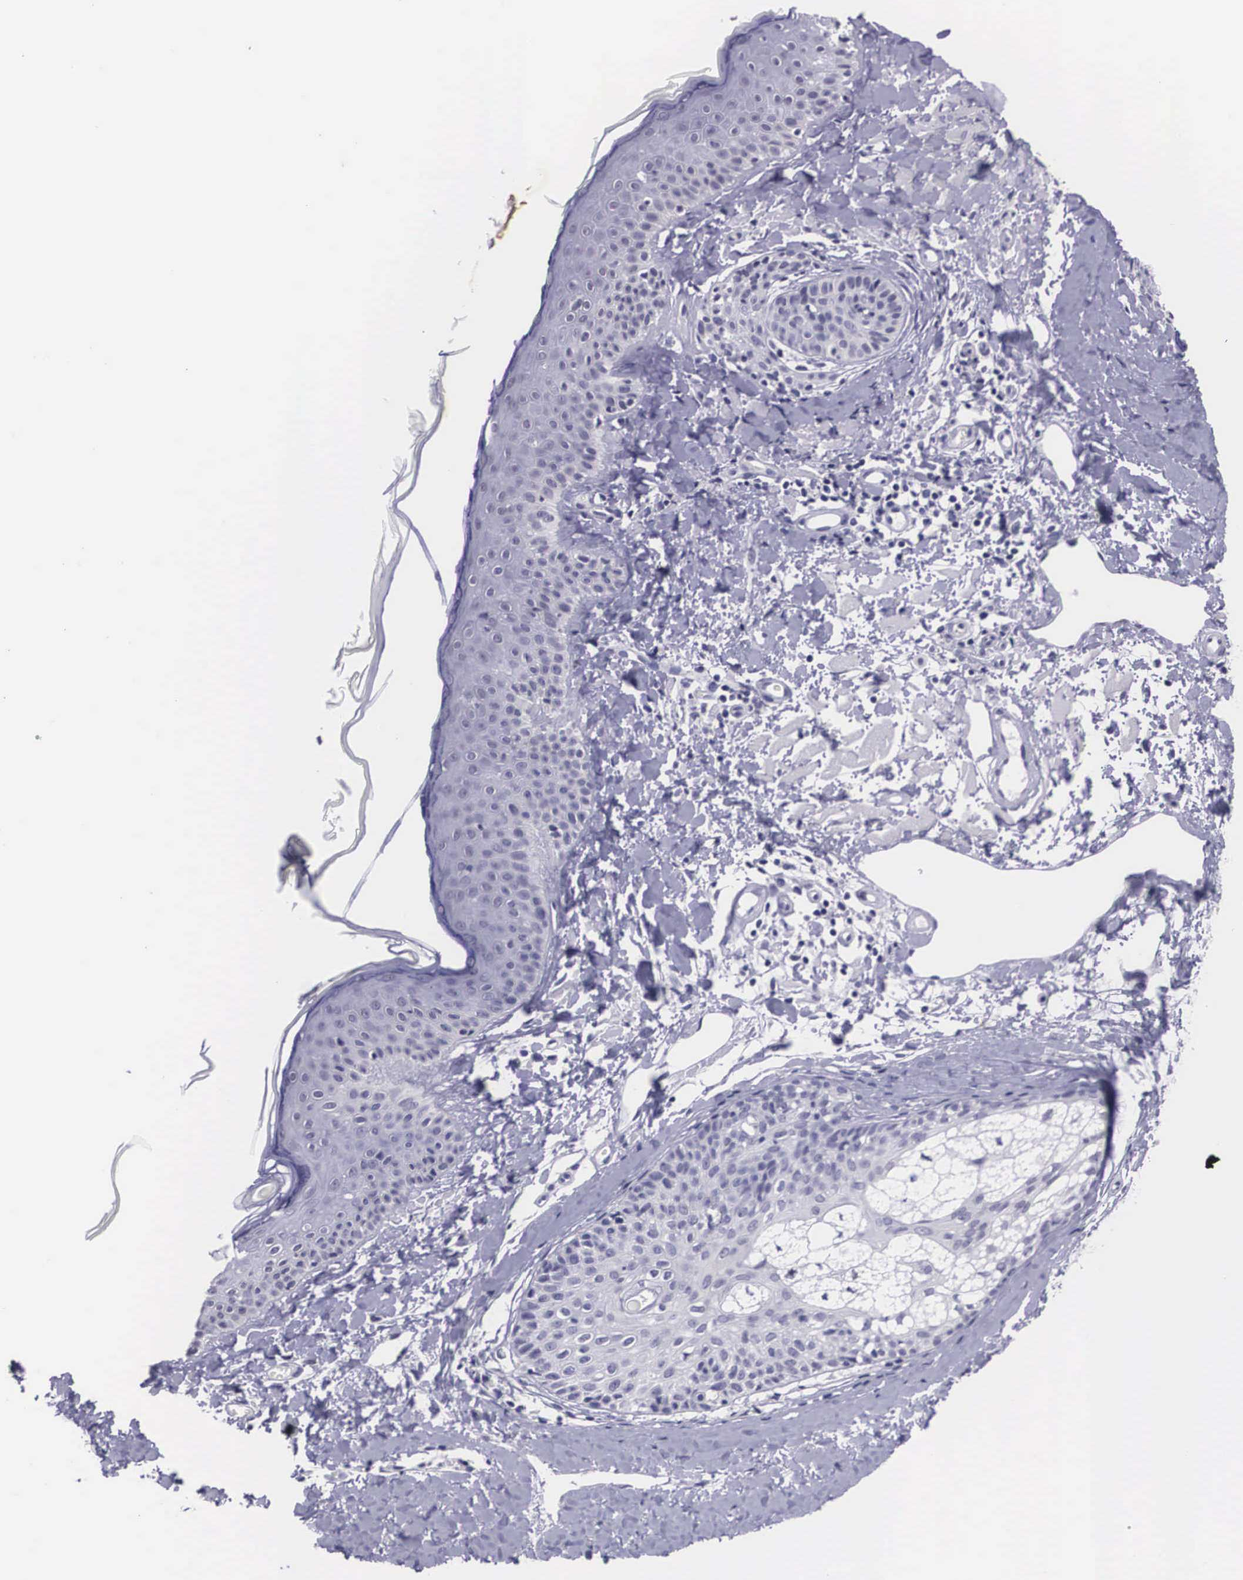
{"staining": {"intensity": "negative", "quantity": "none", "location": "none"}, "tissue": "skin", "cell_type": "Fibroblasts", "image_type": "normal", "snomed": [{"axis": "morphology", "description": "Normal tissue, NOS"}, {"axis": "topography", "description": "Skin"}], "caption": "This is an immunohistochemistry photomicrograph of normal human skin. There is no staining in fibroblasts.", "gene": "C22orf31", "patient": {"sex": "male", "age": 86}}